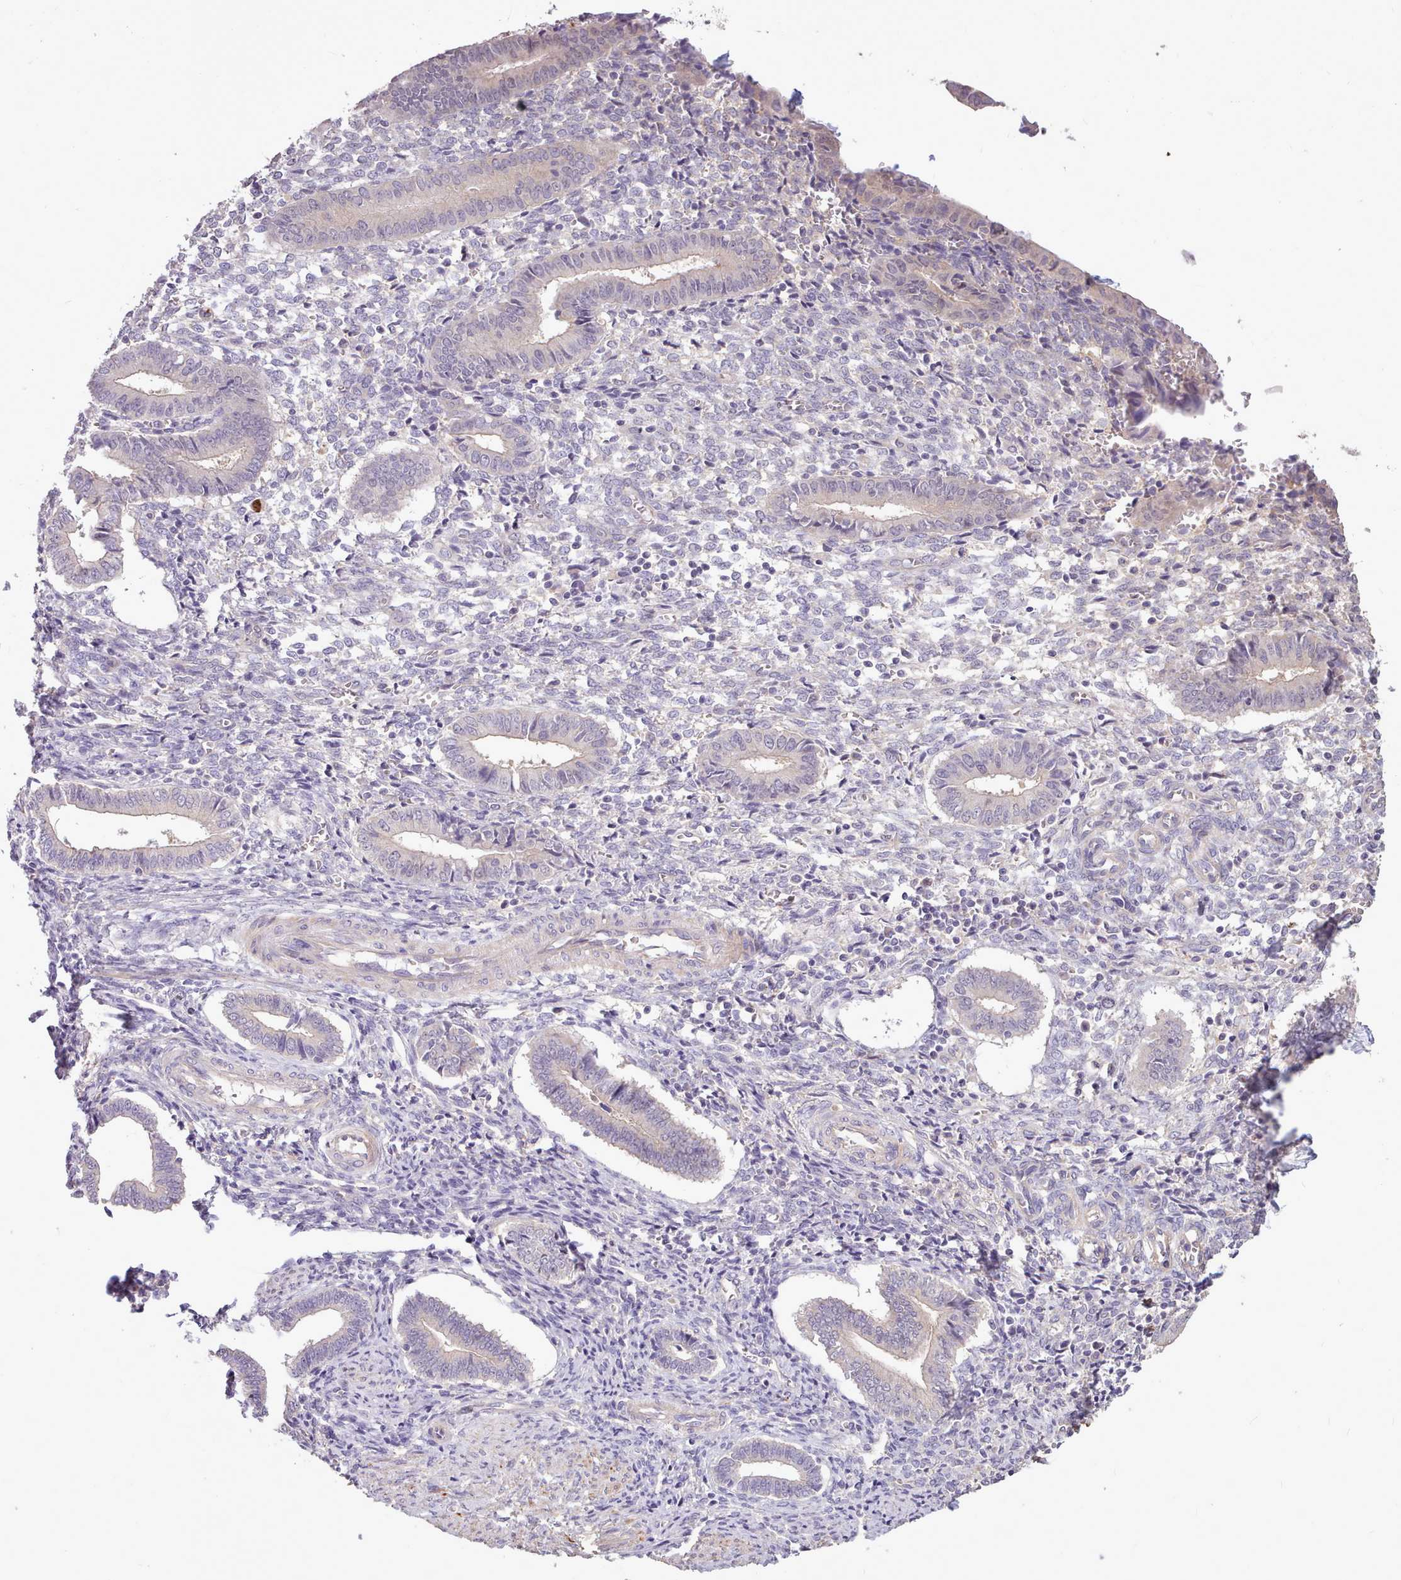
{"staining": {"intensity": "negative", "quantity": "none", "location": "none"}, "tissue": "endometrium", "cell_type": "Cells in endometrial stroma", "image_type": "normal", "snomed": [{"axis": "morphology", "description": "Normal tissue, NOS"}, {"axis": "topography", "description": "Other"}, {"axis": "topography", "description": "Endometrium"}], "caption": "Protein analysis of unremarkable endometrium demonstrates no significant expression in cells in endometrial stroma.", "gene": "ZNF607", "patient": {"sex": "female", "age": 44}}